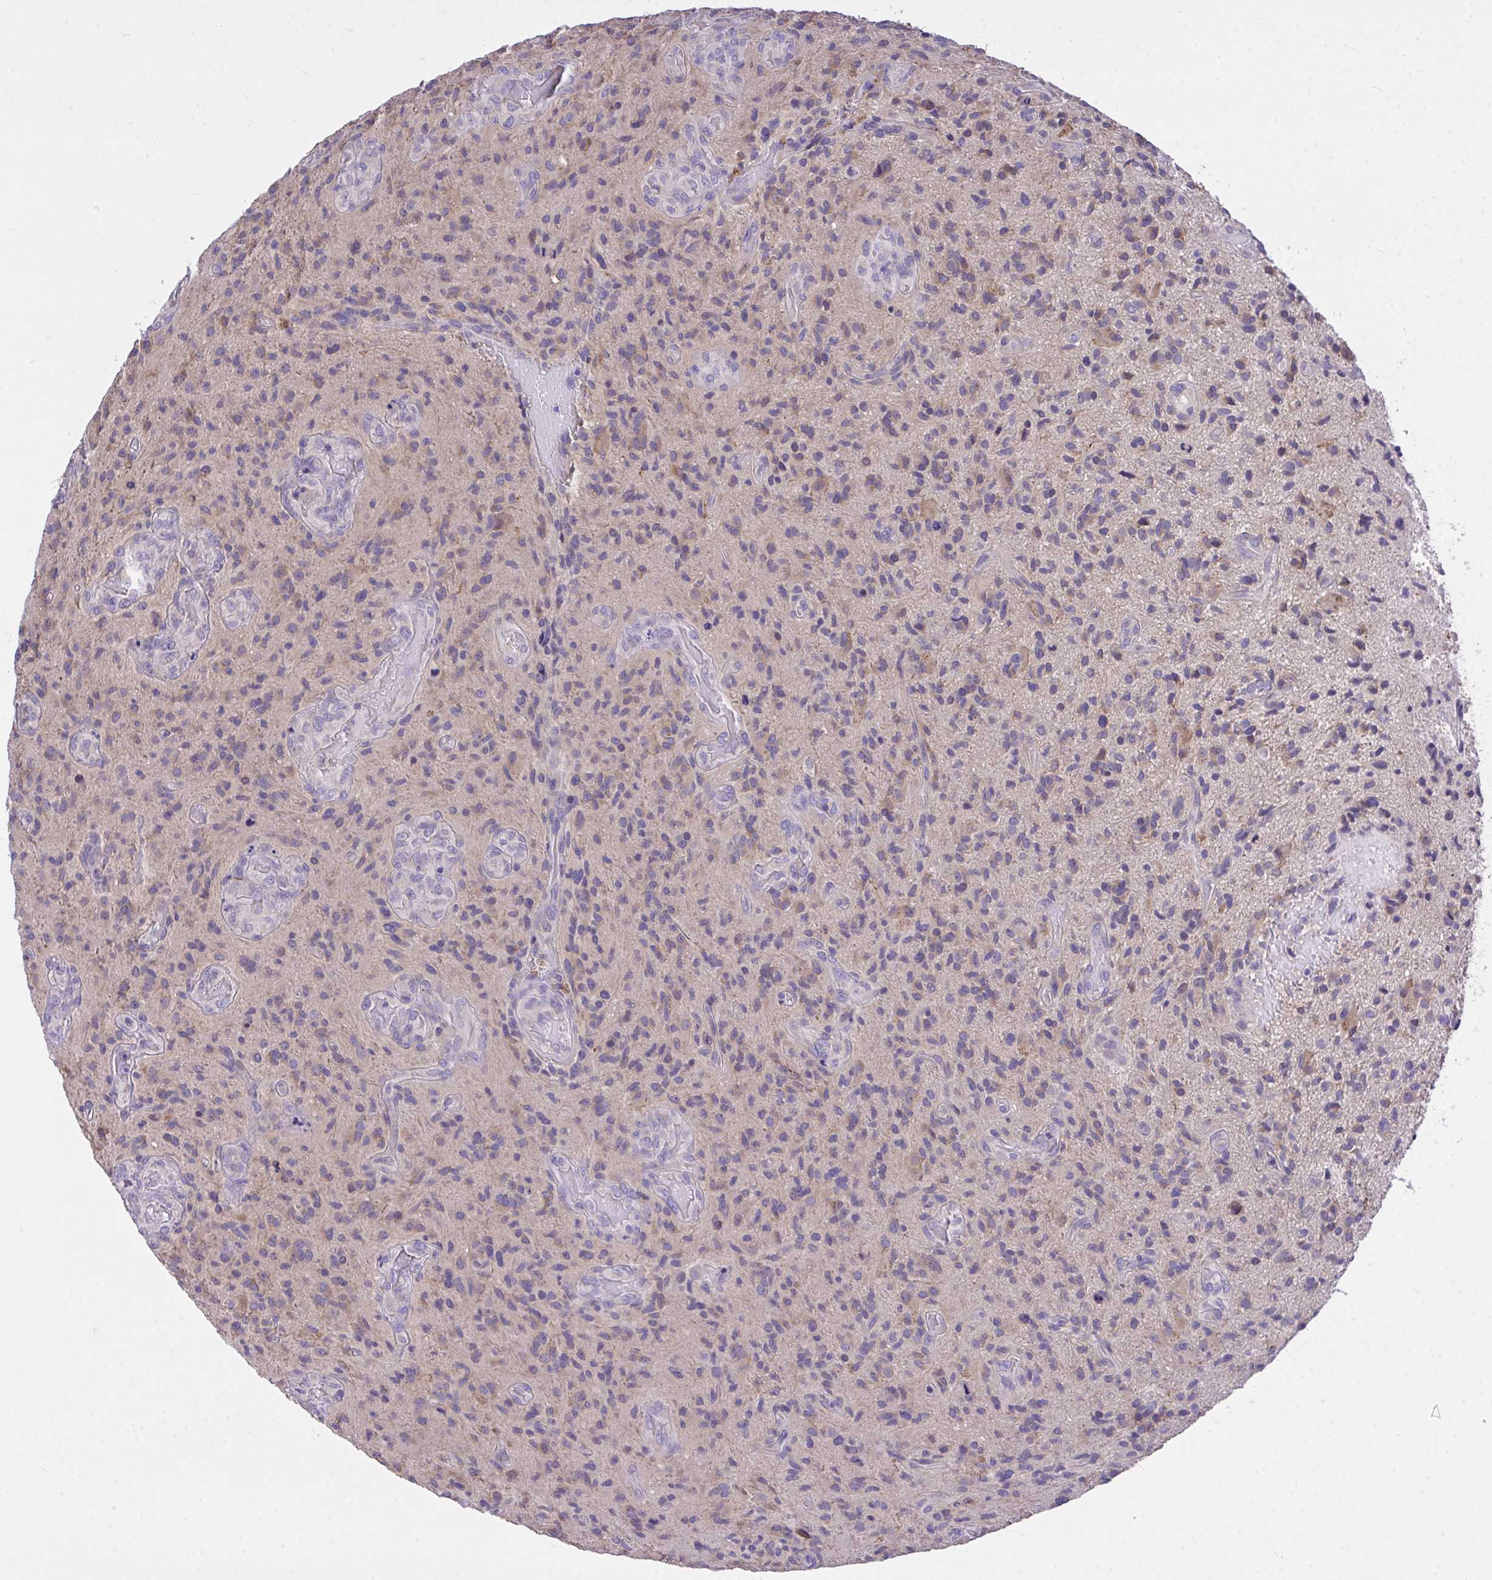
{"staining": {"intensity": "weak", "quantity": "<25%", "location": "cytoplasmic/membranous"}, "tissue": "glioma", "cell_type": "Tumor cells", "image_type": "cancer", "snomed": [{"axis": "morphology", "description": "Glioma, malignant, High grade"}, {"axis": "topography", "description": "Brain"}], "caption": "IHC of human malignant glioma (high-grade) shows no staining in tumor cells.", "gene": "MPC2", "patient": {"sex": "male", "age": 55}}